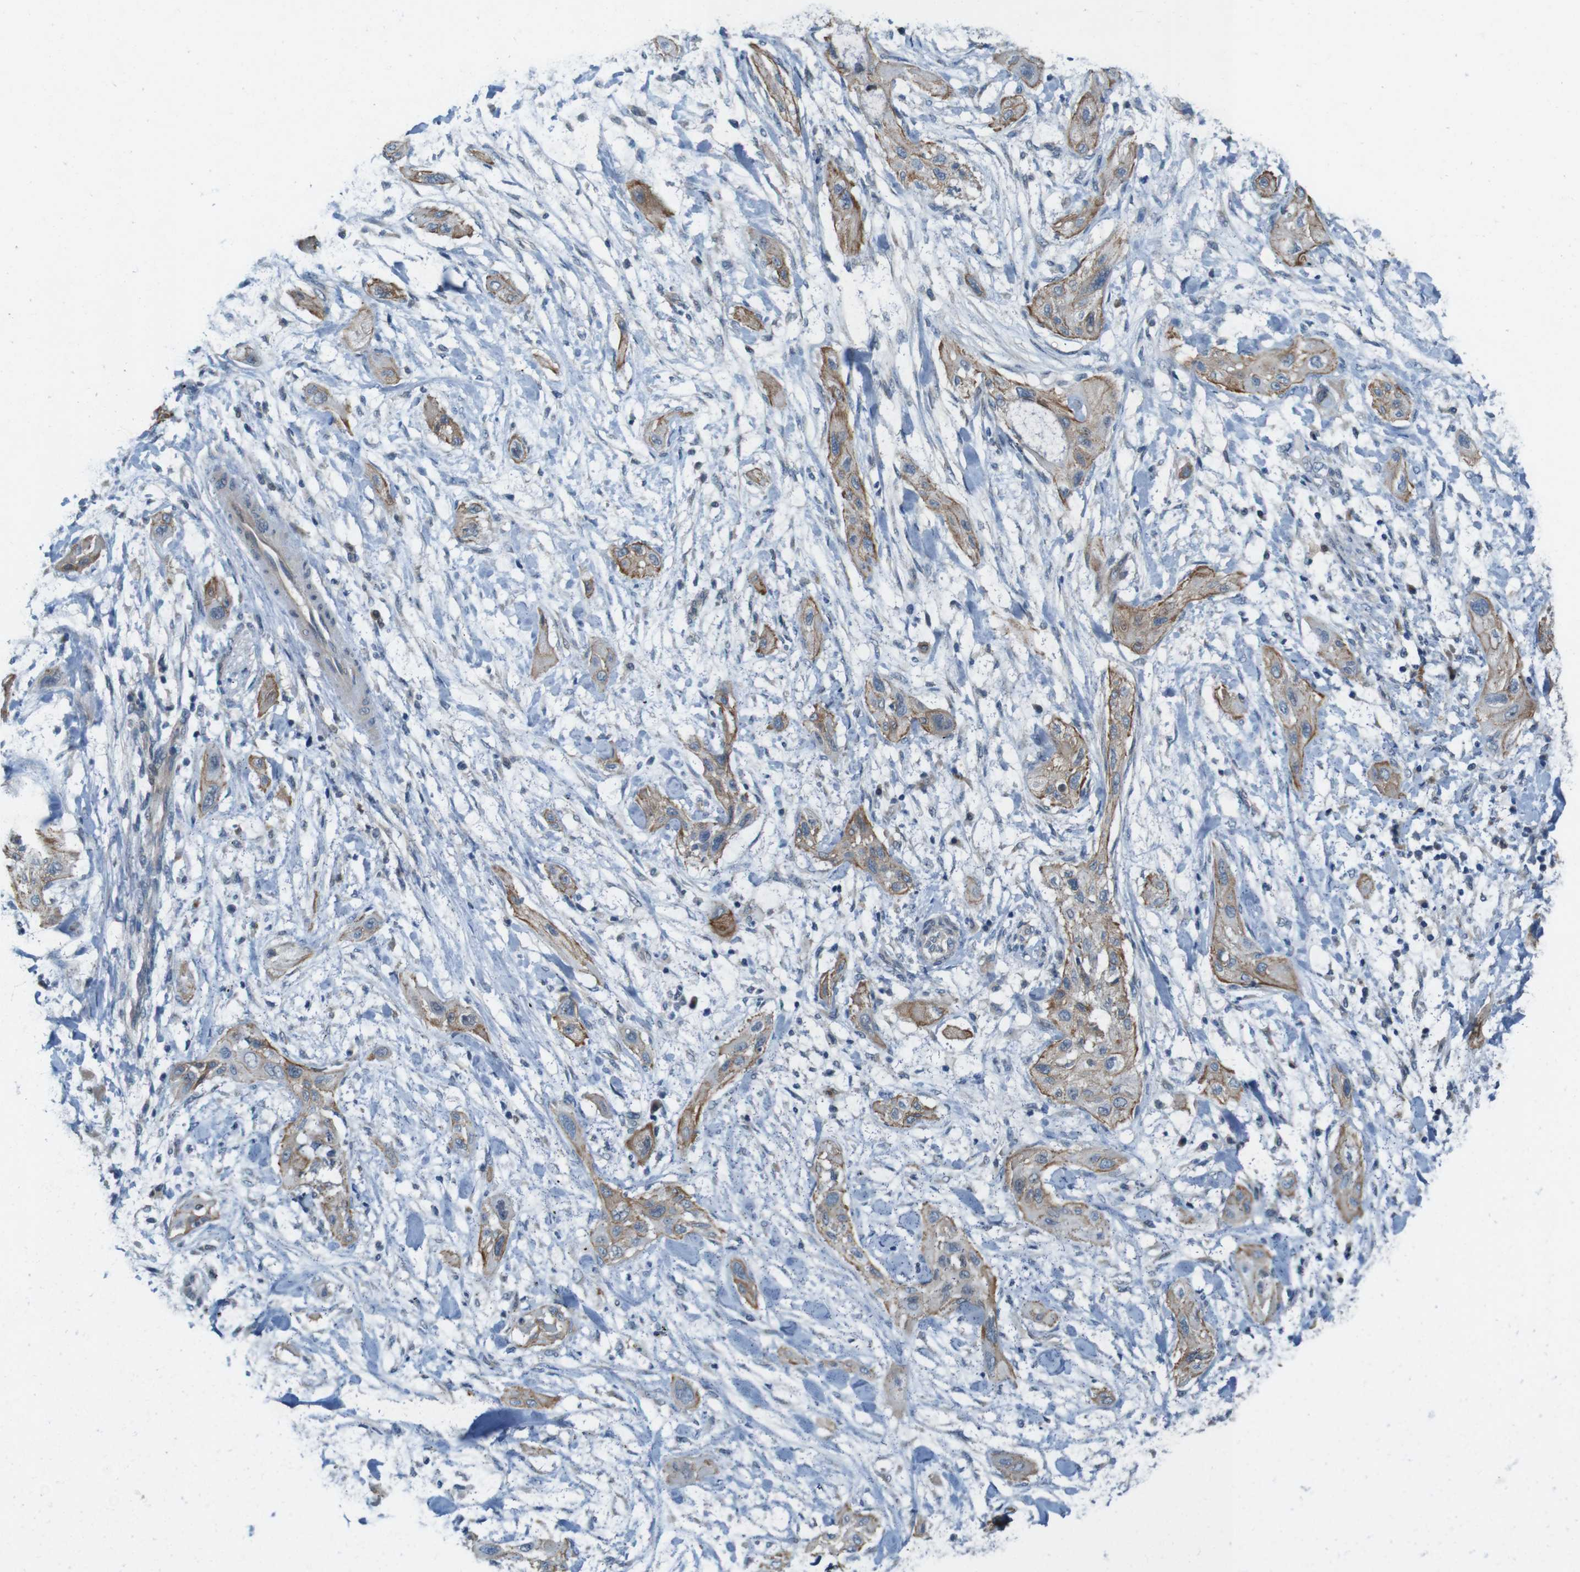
{"staining": {"intensity": "weak", "quantity": ">75%", "location": "cytoplasmic/membranous"}, "tissue": "lung cancer", "cell_type": "Tumor cells", "image_type": "cancer", "snomed": [{"axis": "morphology", "description": "Squamous cell carcinoma, NOS"}, {"axis": "topography", "description": "Lung"}], "caption": "The photomicrograph demonstrates immunohistochemical staining of squamous cell carcinoma (lung). There is weak cytoplasmic/membranous expression is identified in approximately >75% of tumor cells. (DAB IHC with brightfield microscopy, high magnification).", "gene": "SKI", "patient": {"sex": "female", "age": 47}}